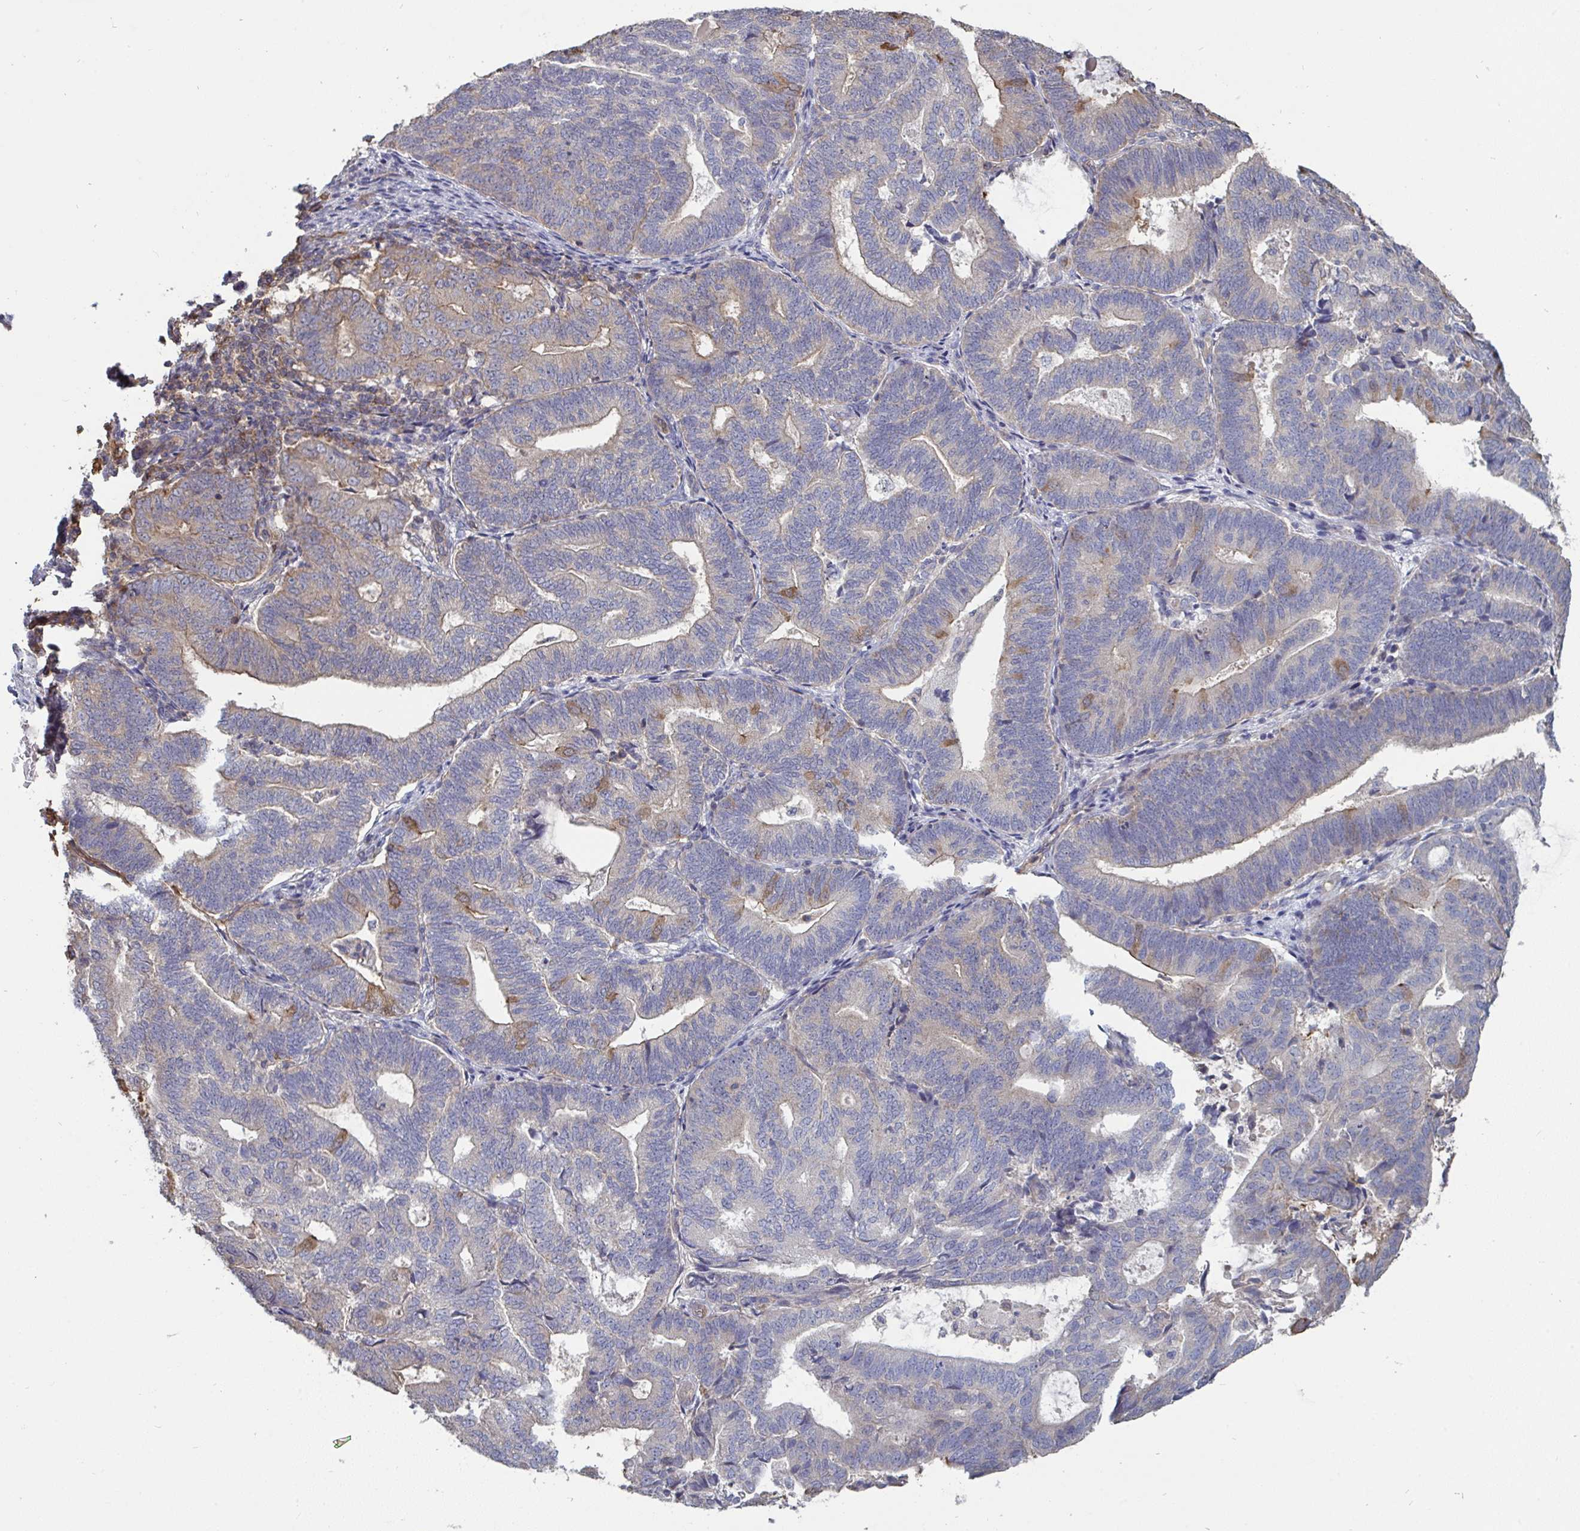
{"staining": {"intensity": "weak", "quantity": "<25%", "location": "cytoplasmic/membranous"}, "tissue": "endometrial cancer", "cell_type": "Tumor cells", "image_type": "cancer", "snomed": [{"axis": "morphology", "description": "Adenocarcinoma, NOS"}, {"axis": "topography", "description": "Endometrium"}], "caption": "IHC image of endometrial cancer stained for a protein (brown), which exhibits no positivity in tumor cells.", "gene": "ISCU", "patient": {"sex": "female", "age": 70}}